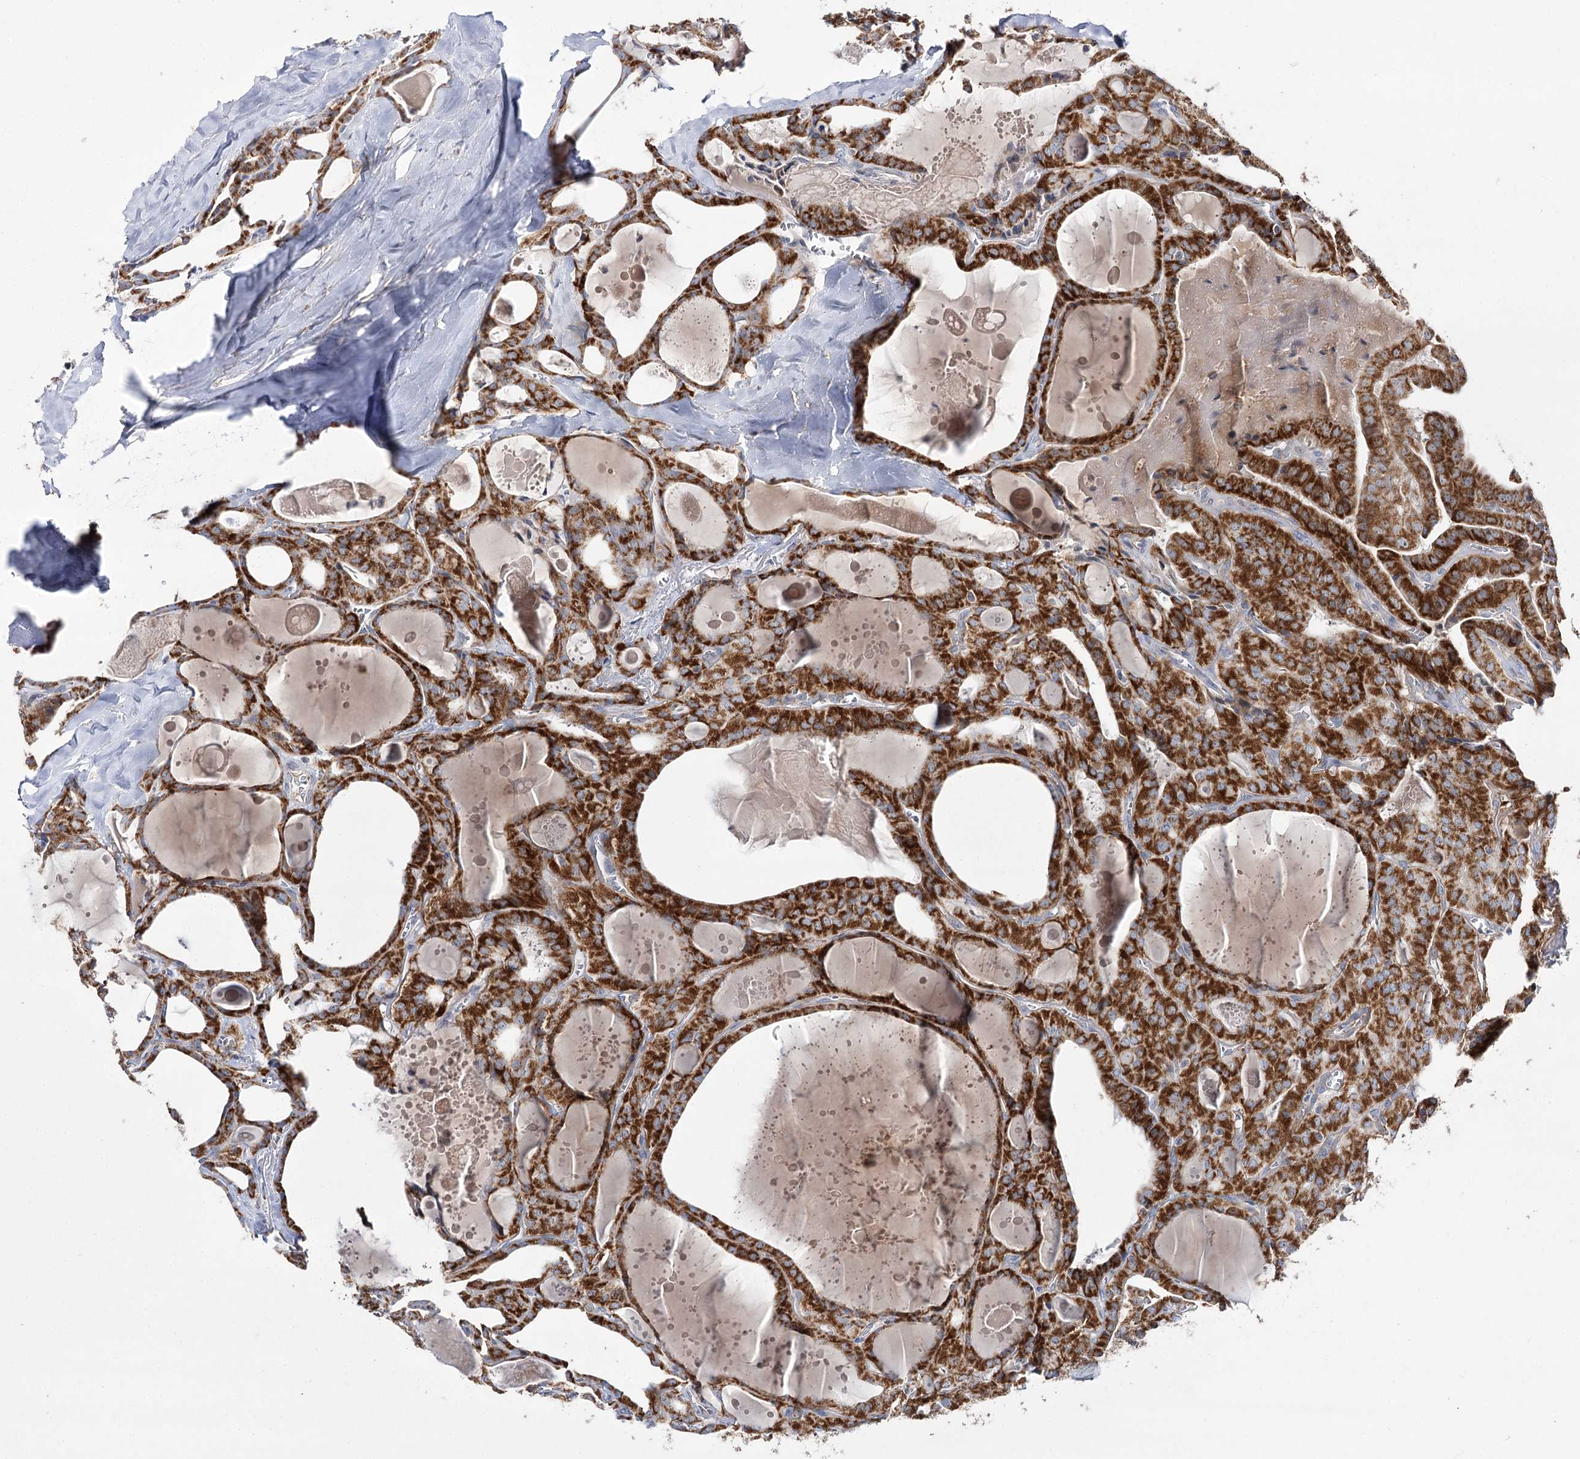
{"staining": {"intensity": "strong", "quantity": ">75%", "location": "cytoplasmic/membranous"}, "tissue": "thyroid cancer", "cell_type": "Tumor cells", "image_type": "cancer", "snomed": [{"axis": "morphology", "description": "Papillary adenocarcinoma, NOS"}, {"axis": "topography", "description": "Thyroid gland"}], "caption": "Immunohistochemical staining of thyroid cancer demonstrates strong cytoplasmic/membranous protein expression in about >75% of tumor cells. (DAB (3,3'-diaminobenzidine) IHC, brown staining for protein, blue staining for nuclei).", "gene": "NADK2", "patient": {"sex": "male", "age": 52}}